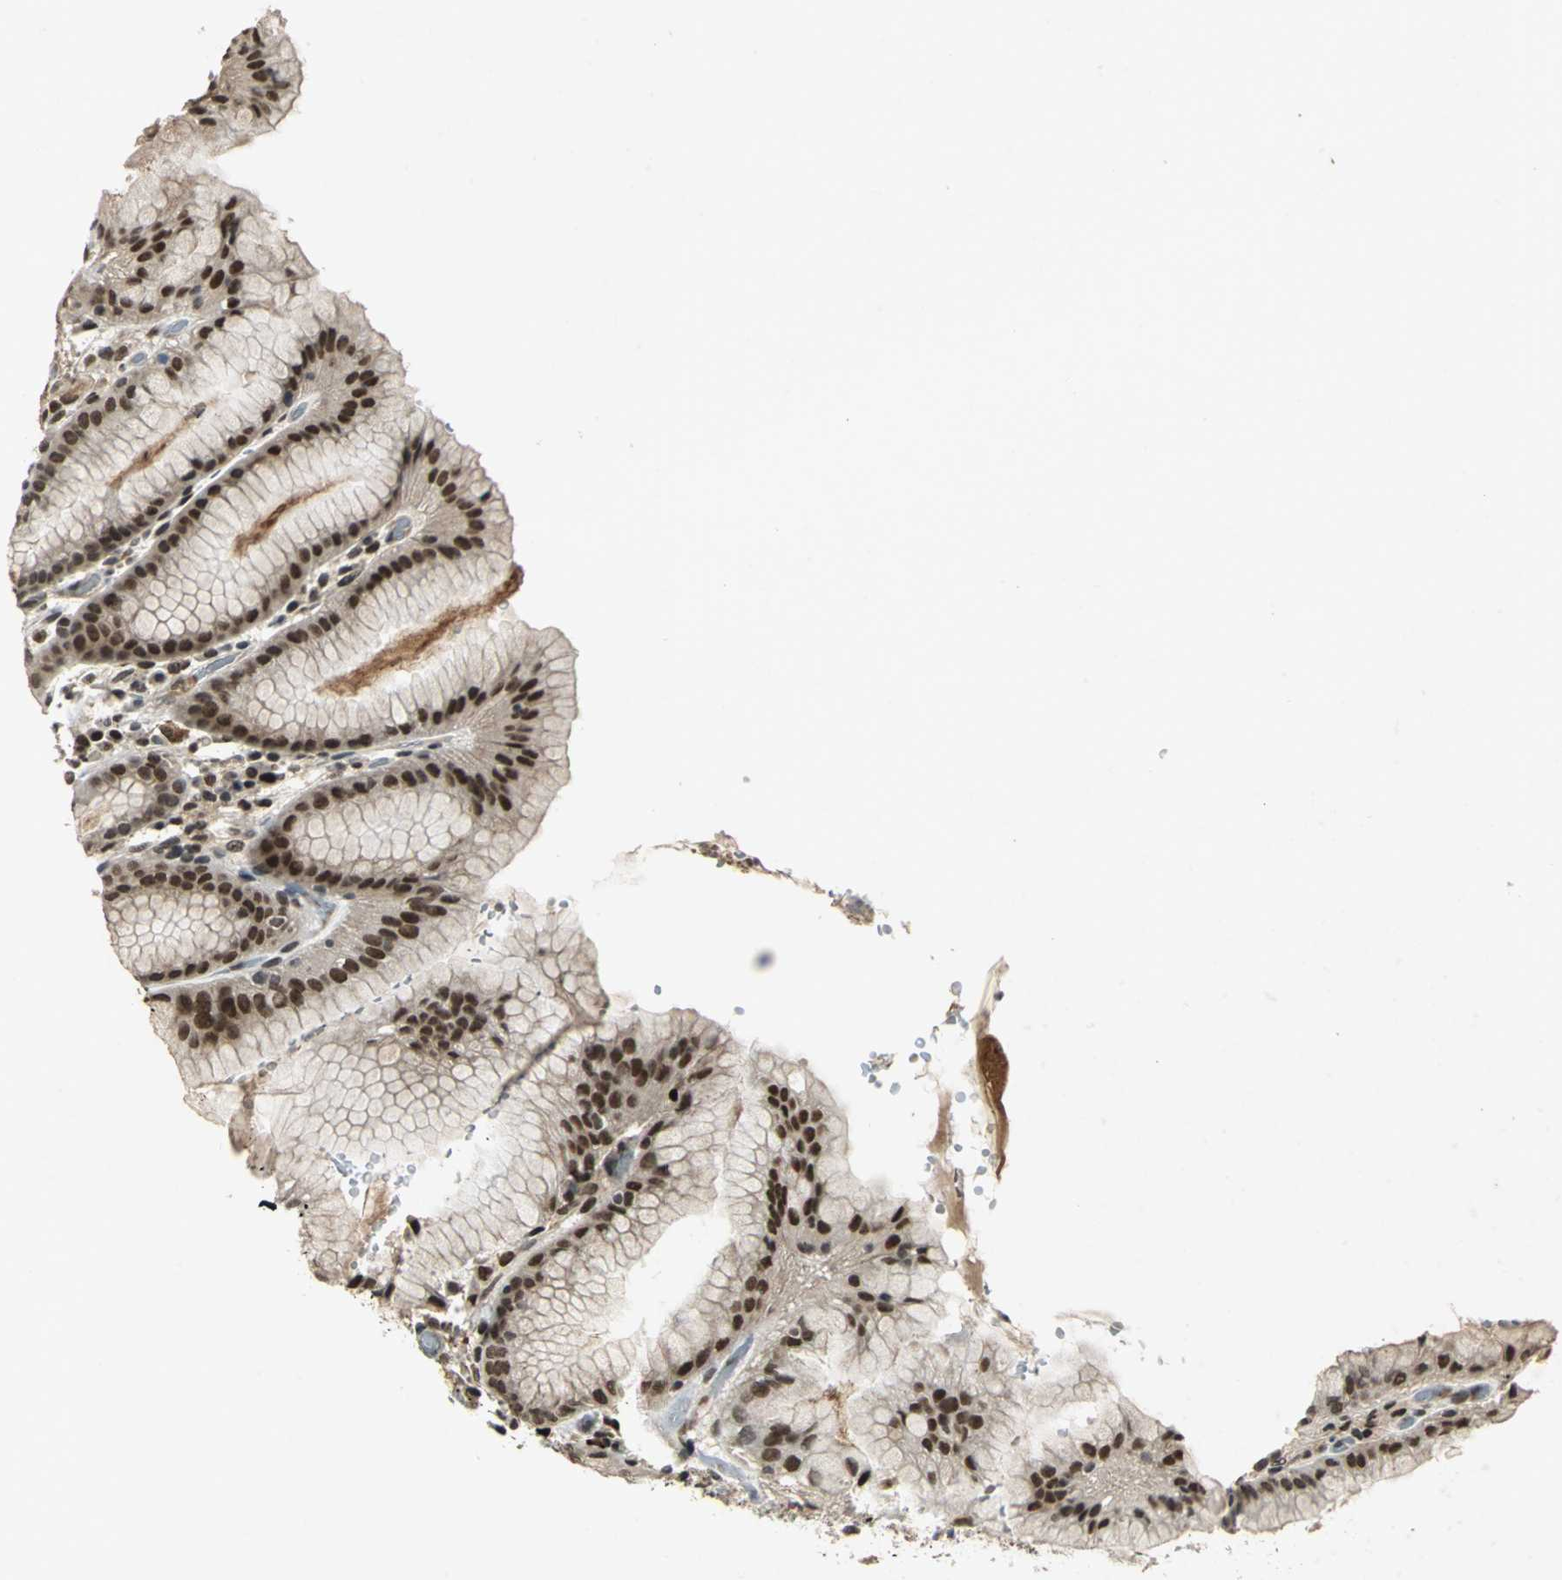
{"staining": {"intensity": "moderate", "quantity": "25%-75%", "location": "cytoplasmic/membranous,nuclear"}, "tissue": "stomach", "cell_type": "Glandular cells", "image_type": "normal", "snomed": [{"axis": "morphology", "description": "Normal tissue, NOS"}, {"axis": "topography", "description": "Stomach"}, {"axis": "topography", "description": "Stomach, lower"}], "caption": "The micrograph demonstrates immunohistochemical staining of benign stomach. There is moderate cytoplasmic/membranous,nuclear expression is present in about 25%-75% of glandular cells.", "gene": "RAD17", "patient": {"sex": "female", "age": 75}}